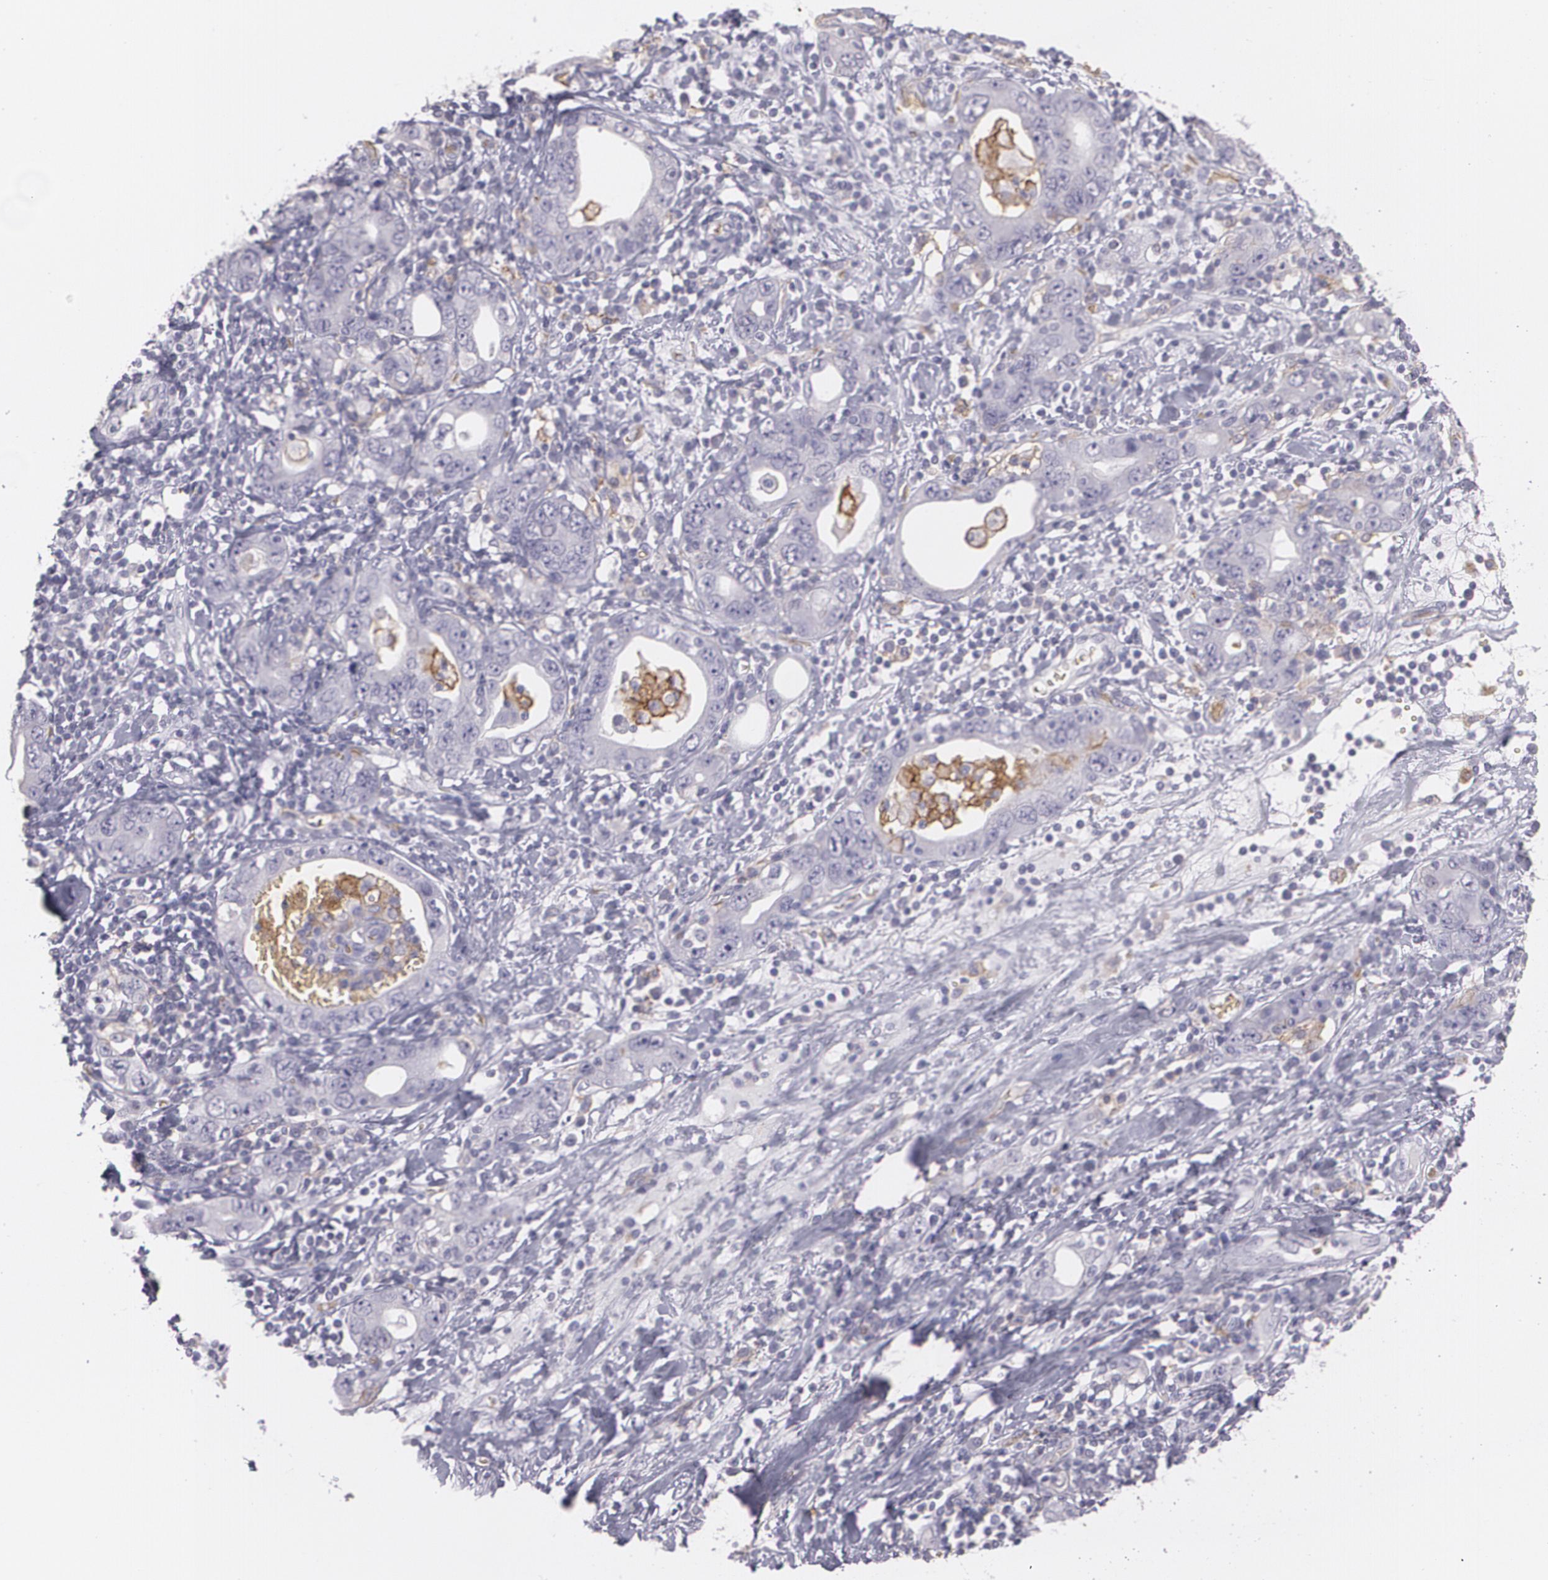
{"staining": {"intensity": "negative", "quantity": "none", "location": "none"}, "tissue": "stomach cancer", "cell_type": "Tumor cells", "image_type": "cancer", "snomed": [{"axis": "morphology", "description": "Adenocarcinoma, NOS"}, {"axis": "topography", "description": "Stomach, lower"}], "caption": "The immunohistochemistry (IHC) photomicrograph has no significant positivity in tumor cells of stomach cancer (adenocarcinoma) tissue.", "gene": "ACE", "patient": {"sex": "female", "age": 93}}